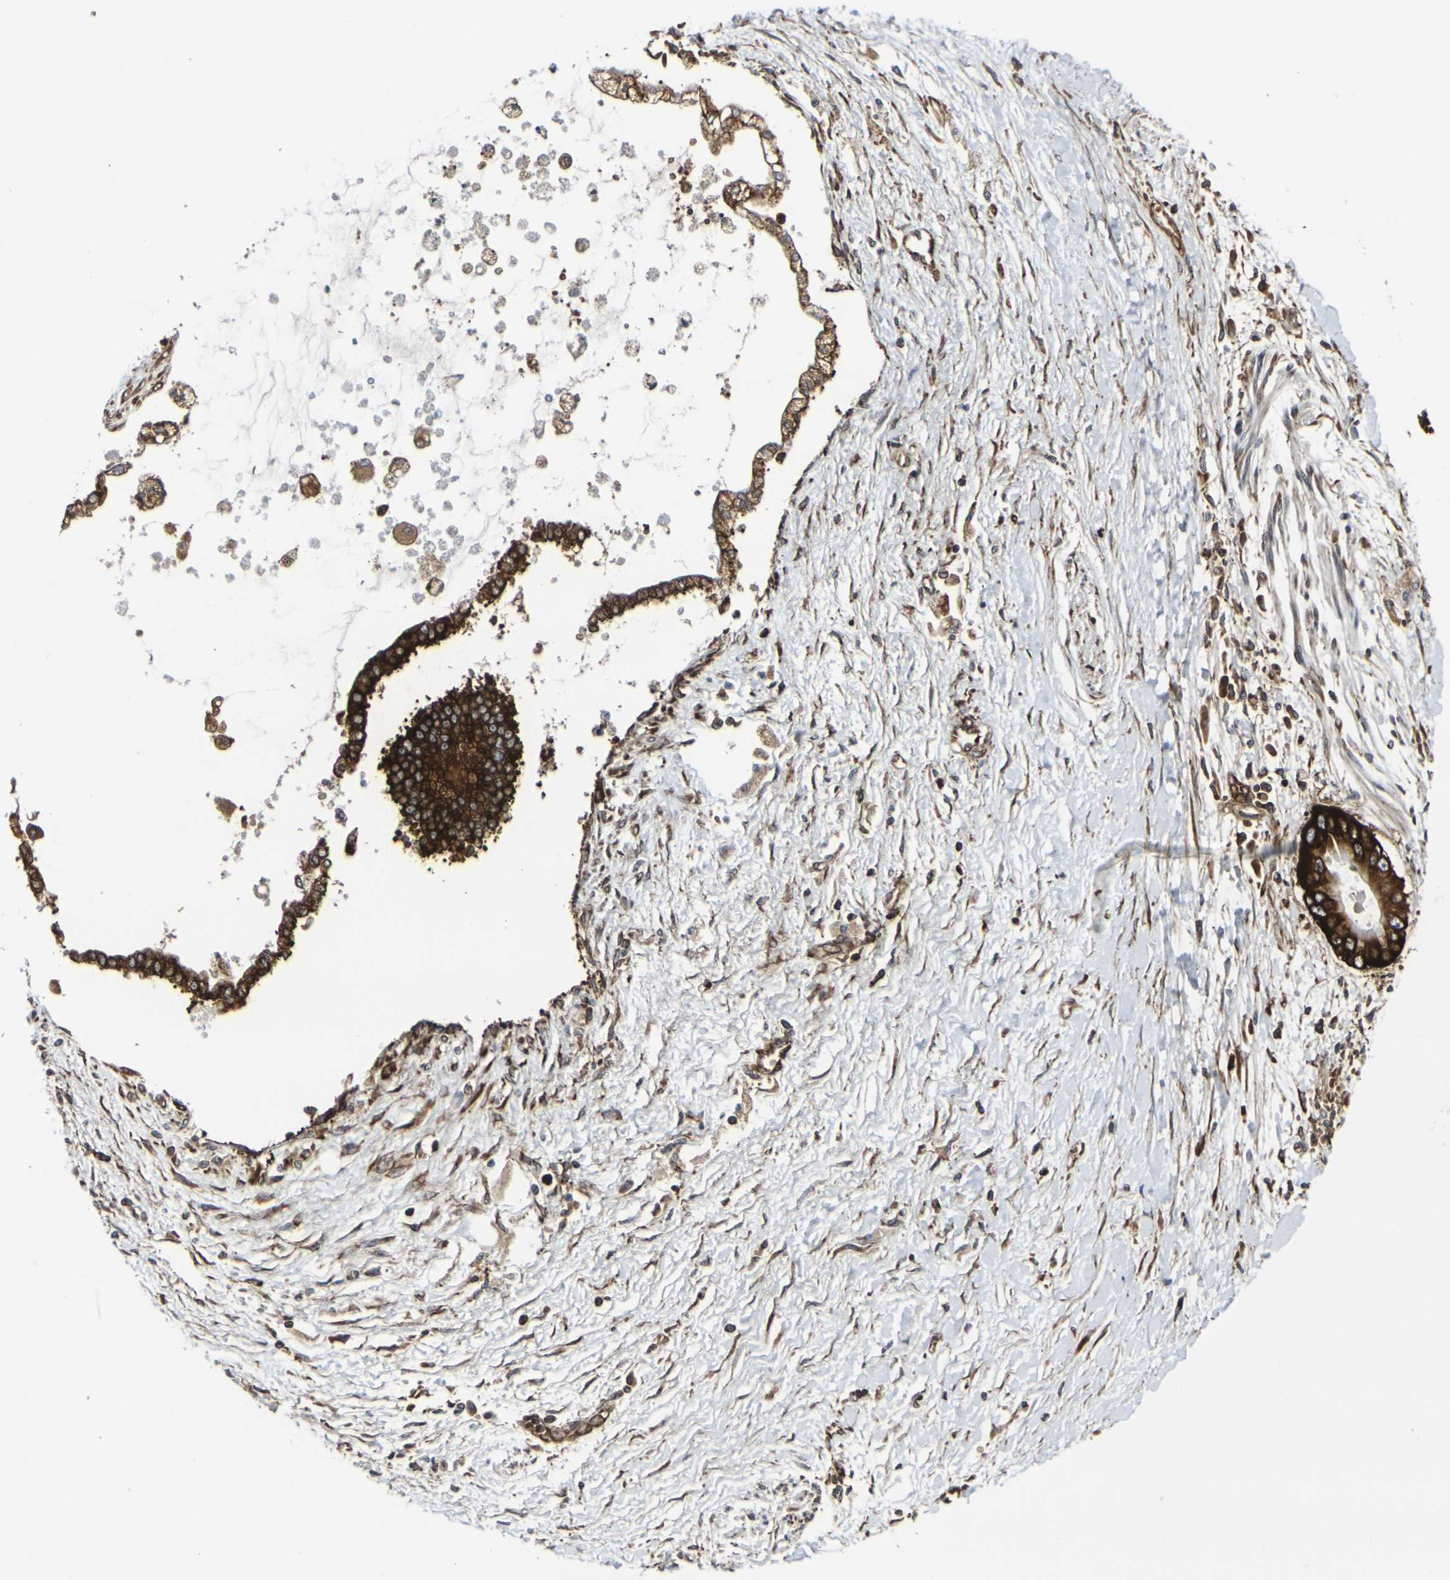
{"staining": {"intensity": "strong", "quantity": ">75%", "location": "cytoplasmic/membranous"}, "tissue": "liver cancer", "cell_type": "Tumor cells", "image_type": "cancer", "snomed": [{"axis": "morphology", "description": "Cholangiocarcinoma"}, {"axis": "topography", "description": "Liver"}], "caption": "IHC of human liver cholangiocarcinoma shows high levels of strong cytoplasmic/membranous staining in approximately >75% of tumor cells. Nuclei are stained in blue.", "gene": "MARCHF2", "patient": {"sex": "male", "age": 50}}